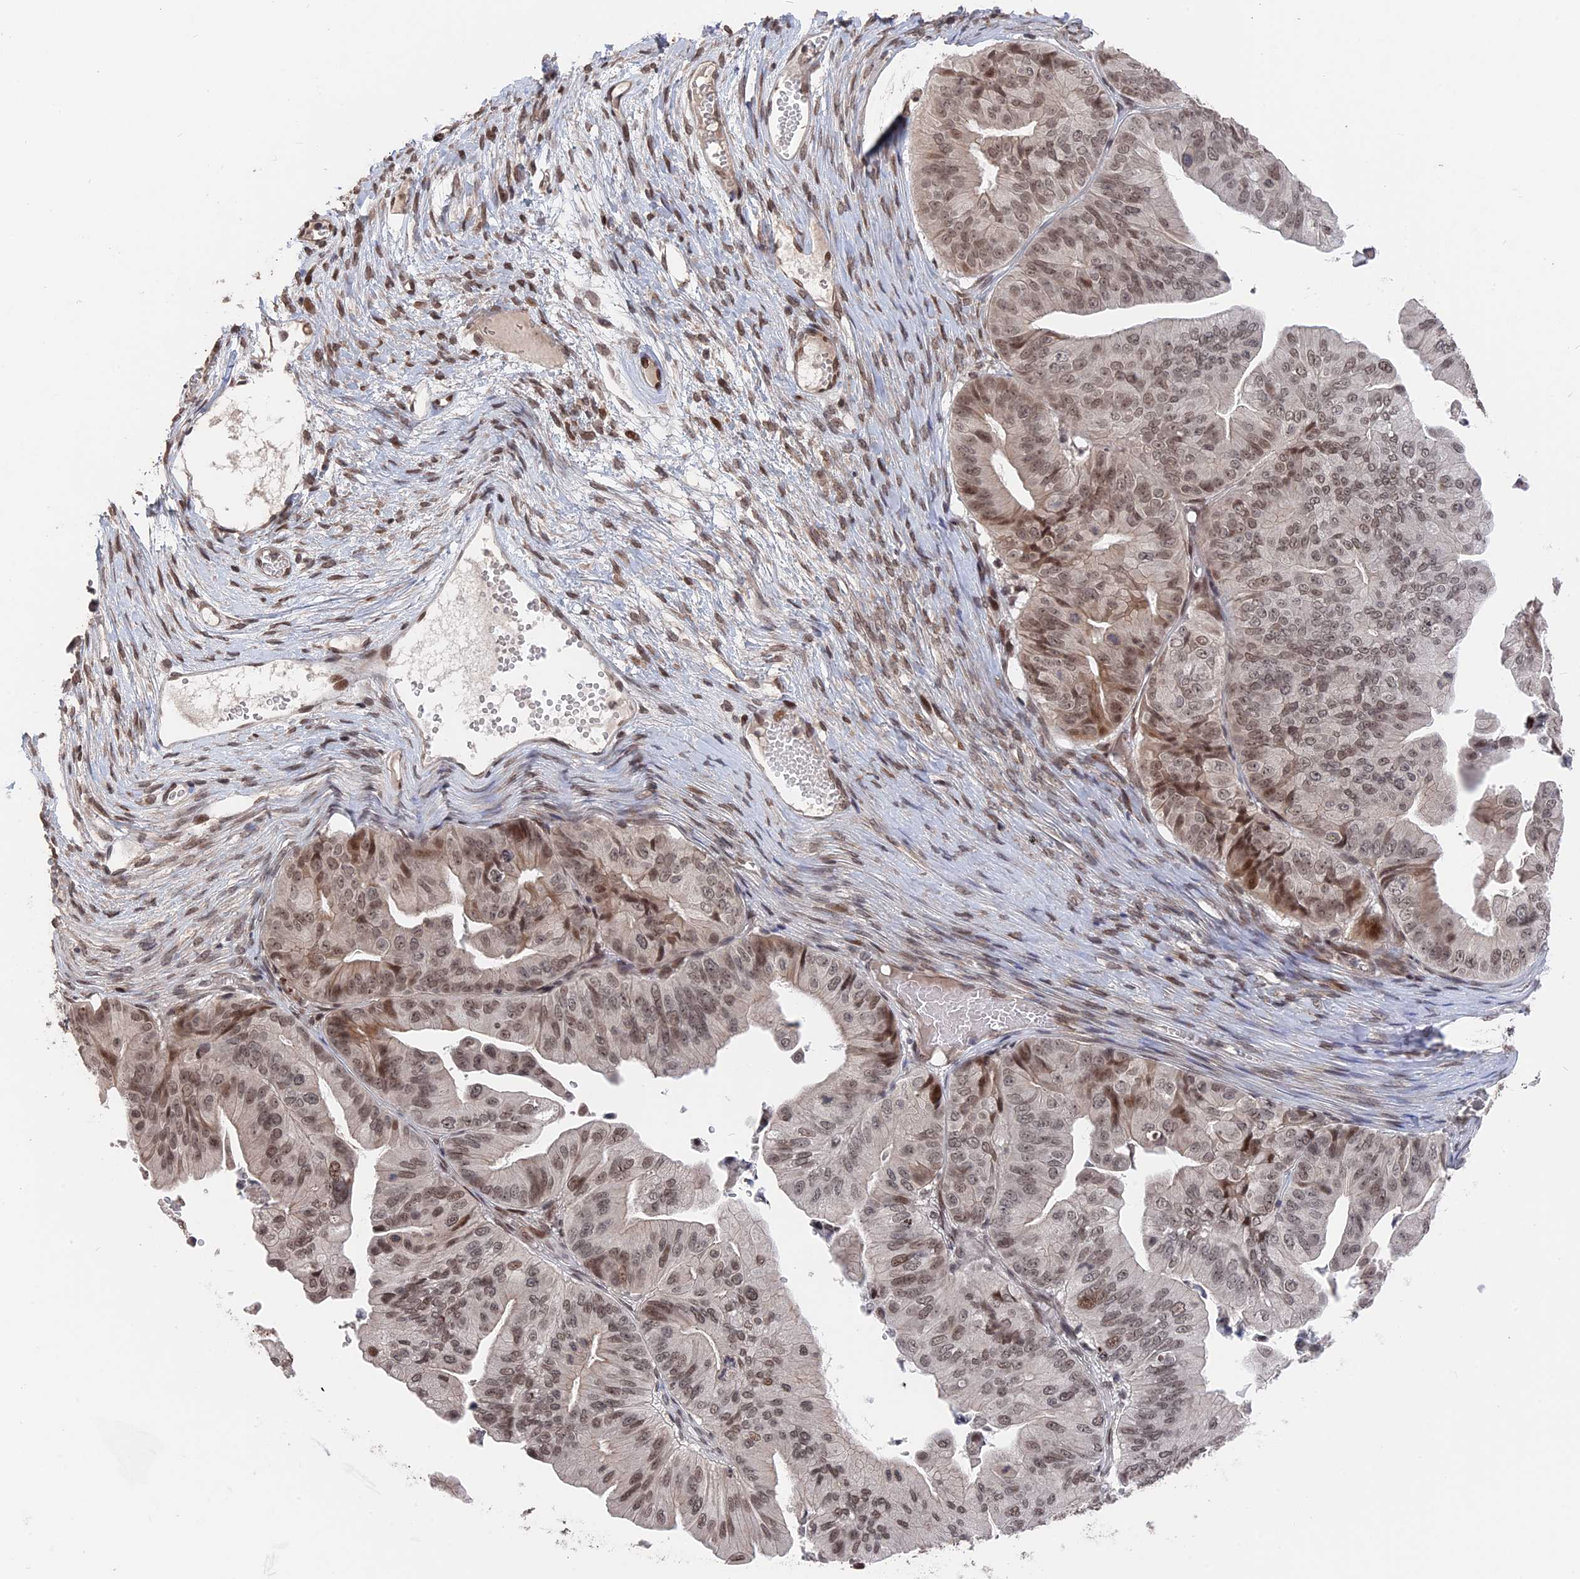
{"staining": {"intensity": "moderate", "quantity": ">75%", "location": "nuclear"}, "tissue": "ovarian cancer", "cell_type": "Tumor cells", "image_type": "cancer", "snomed": [{"axis": "morphology", "description": "Cystadenocarcinoma, mucinous, NOS"}, {"axis": "topography", "description": "Ovary"}], "caption": "This image shows ovarian cancer stained with IHC to label a protein in brown. The nuclear of tumor cells show moderate positivity for the protein. Nuclei are counter-stained blue.", "gene": "NR2C2AP", "patient": {"sex": "female", "age": 61}}